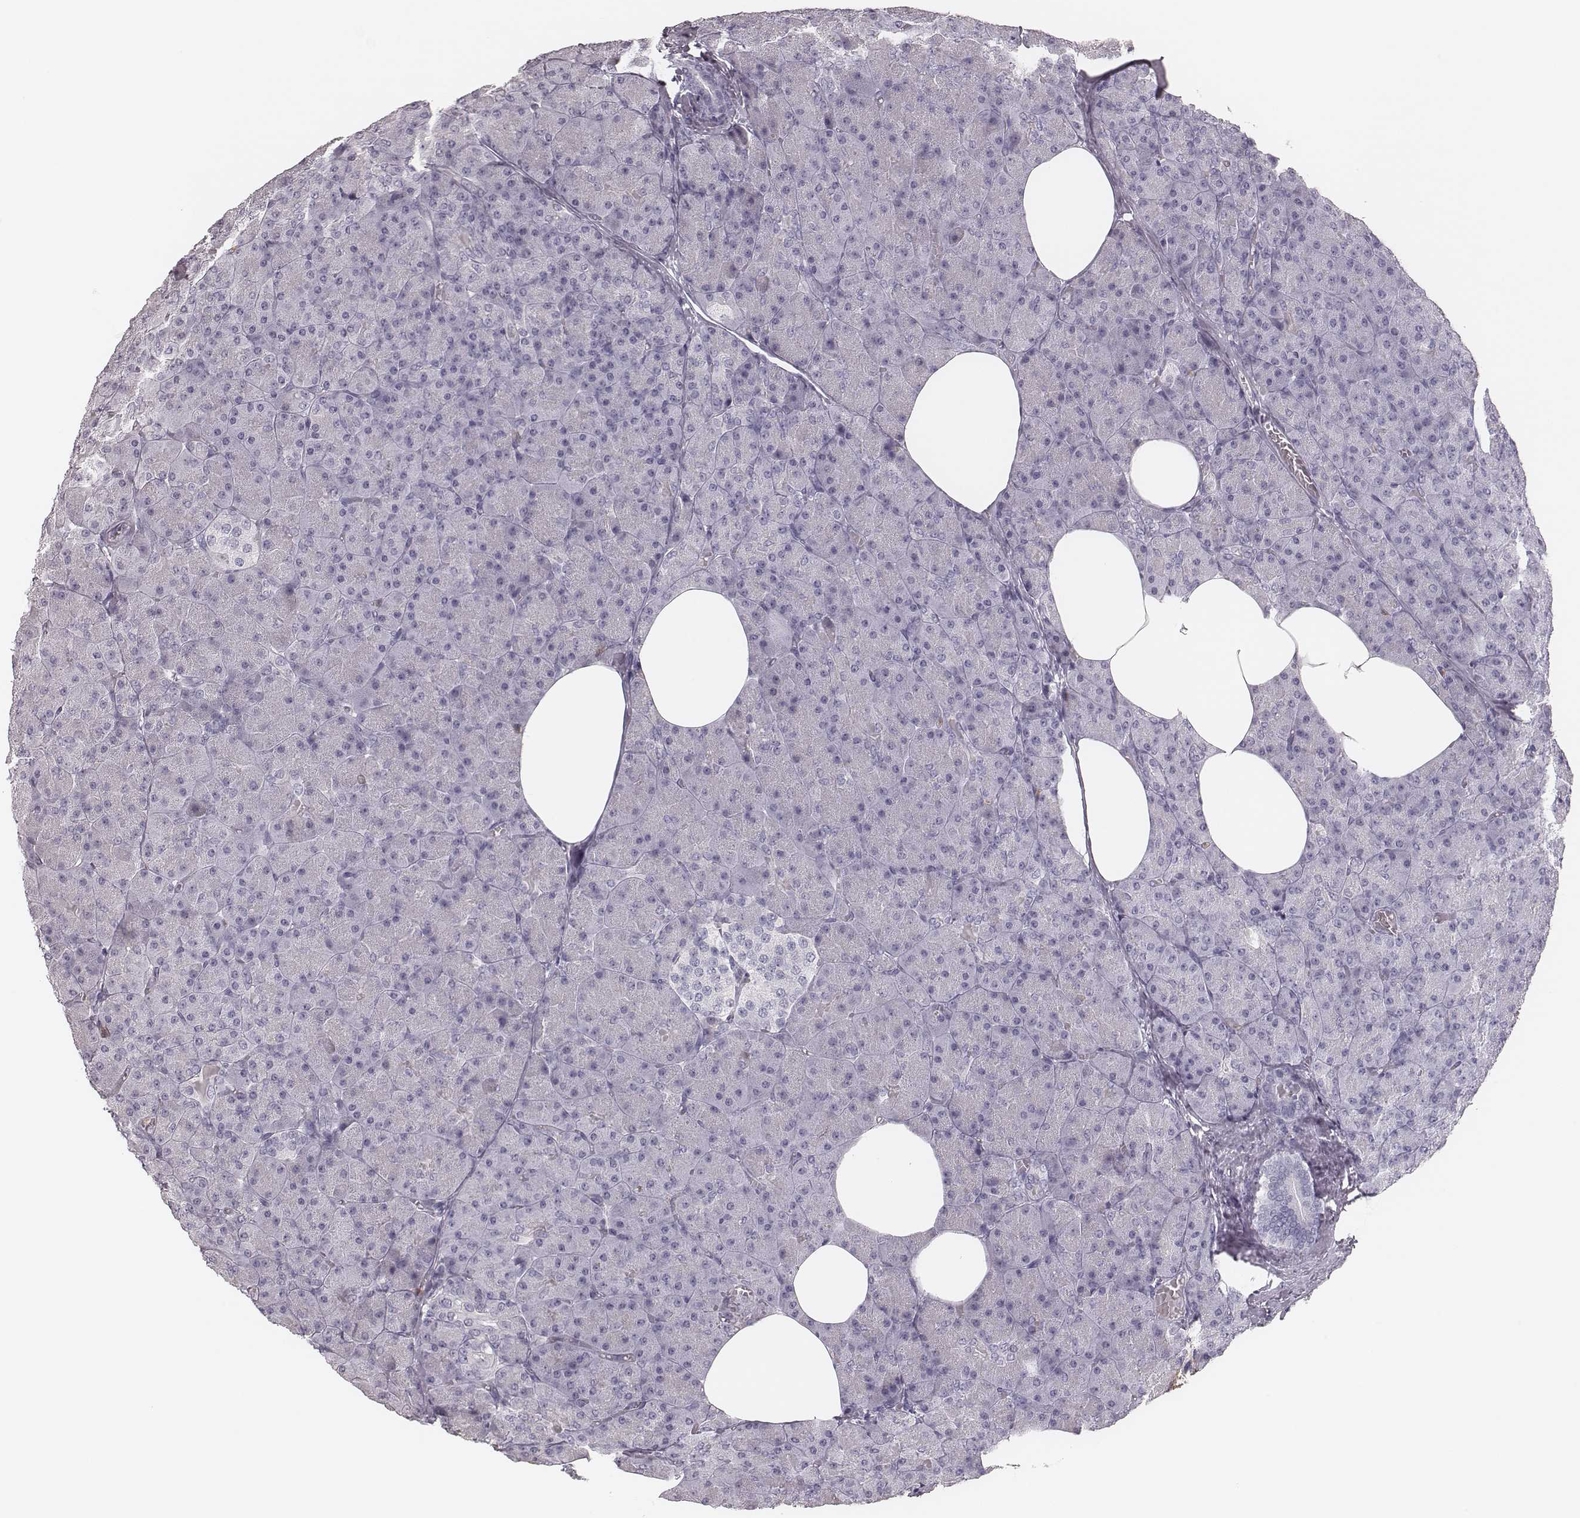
{"staining": {"intensity": "negative", "quantity": "none", "location": "none"}, "tissue": "pancreas", "cell_type": "Exocrine glandular cells", "image_type": "normal", "snomed": [{"axis": "morphology", "description": "Normal tissue, NOS"}, {"axis": "topography", "description": "Pancreas"}], "caption": "Exocrine glandular cells show no significant protein expression in unremarkable pancreas.", "gene": "ELANE", "patient": {"sex": "female", "age": 45}}